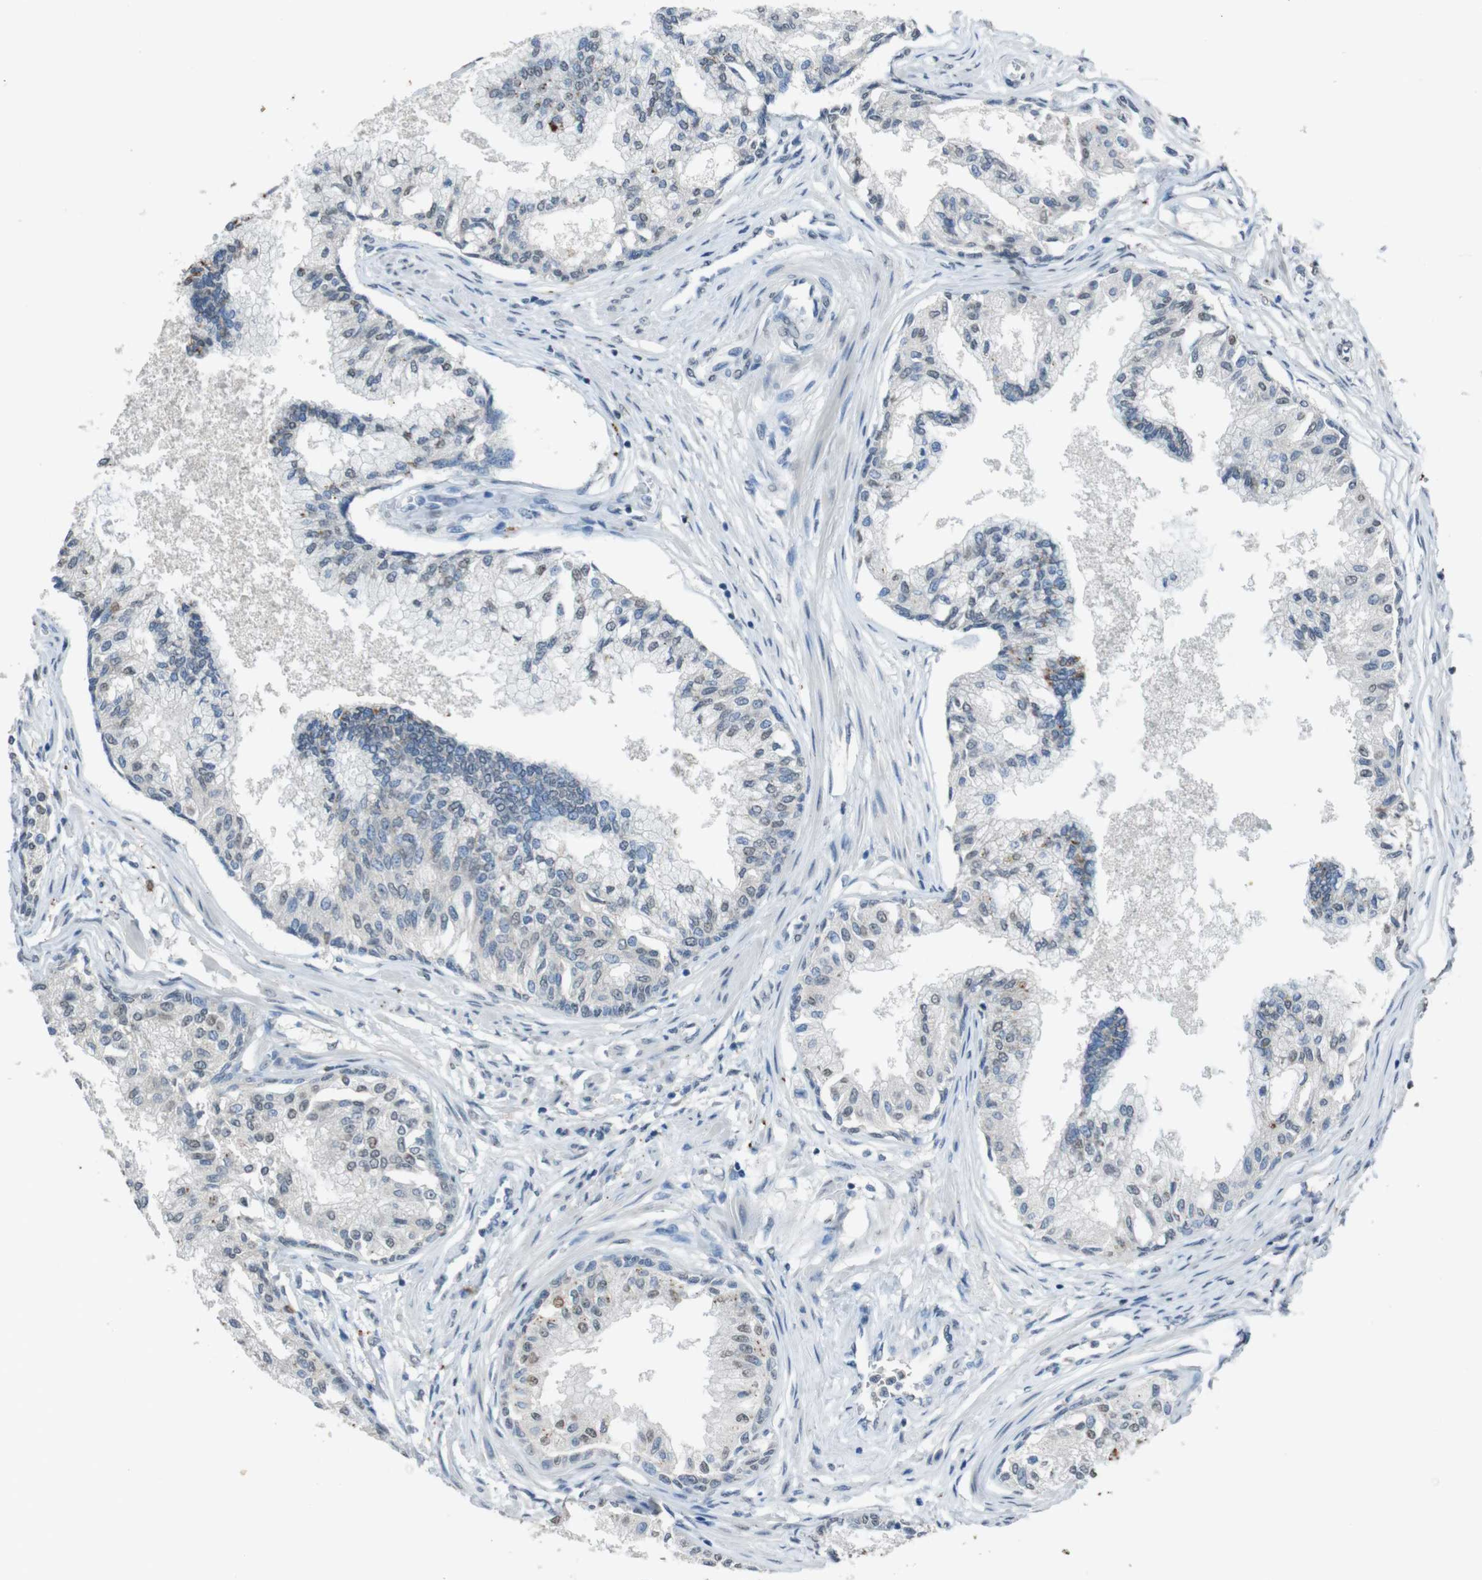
{"staining": {"intensity": "moderate", "quantity": "<25%", "location": "cytoplasmic/membranous"}, "tissue": "prostate", "cell_type": "Glandular cells", "image_type": "normal", "snomed": [{"axis": "morphology", "description": "Normal tissue, NOS"}, {"axis": "morphology", "description": "Urothelial carcinoma, Low grade"}, {"axis": "topography", "description": "Urinary bladder"}, {"axis": "topography", "description": "Prostate"}], "caption": "A histopathology image showing moderate cytoplasmic/membranous expression in about <25% of glandular cells in benign prostate, as visualized by brown immunohistochemical staining.", "gene": "STBD1", "patient": {"sex": "male", "age": 60}}